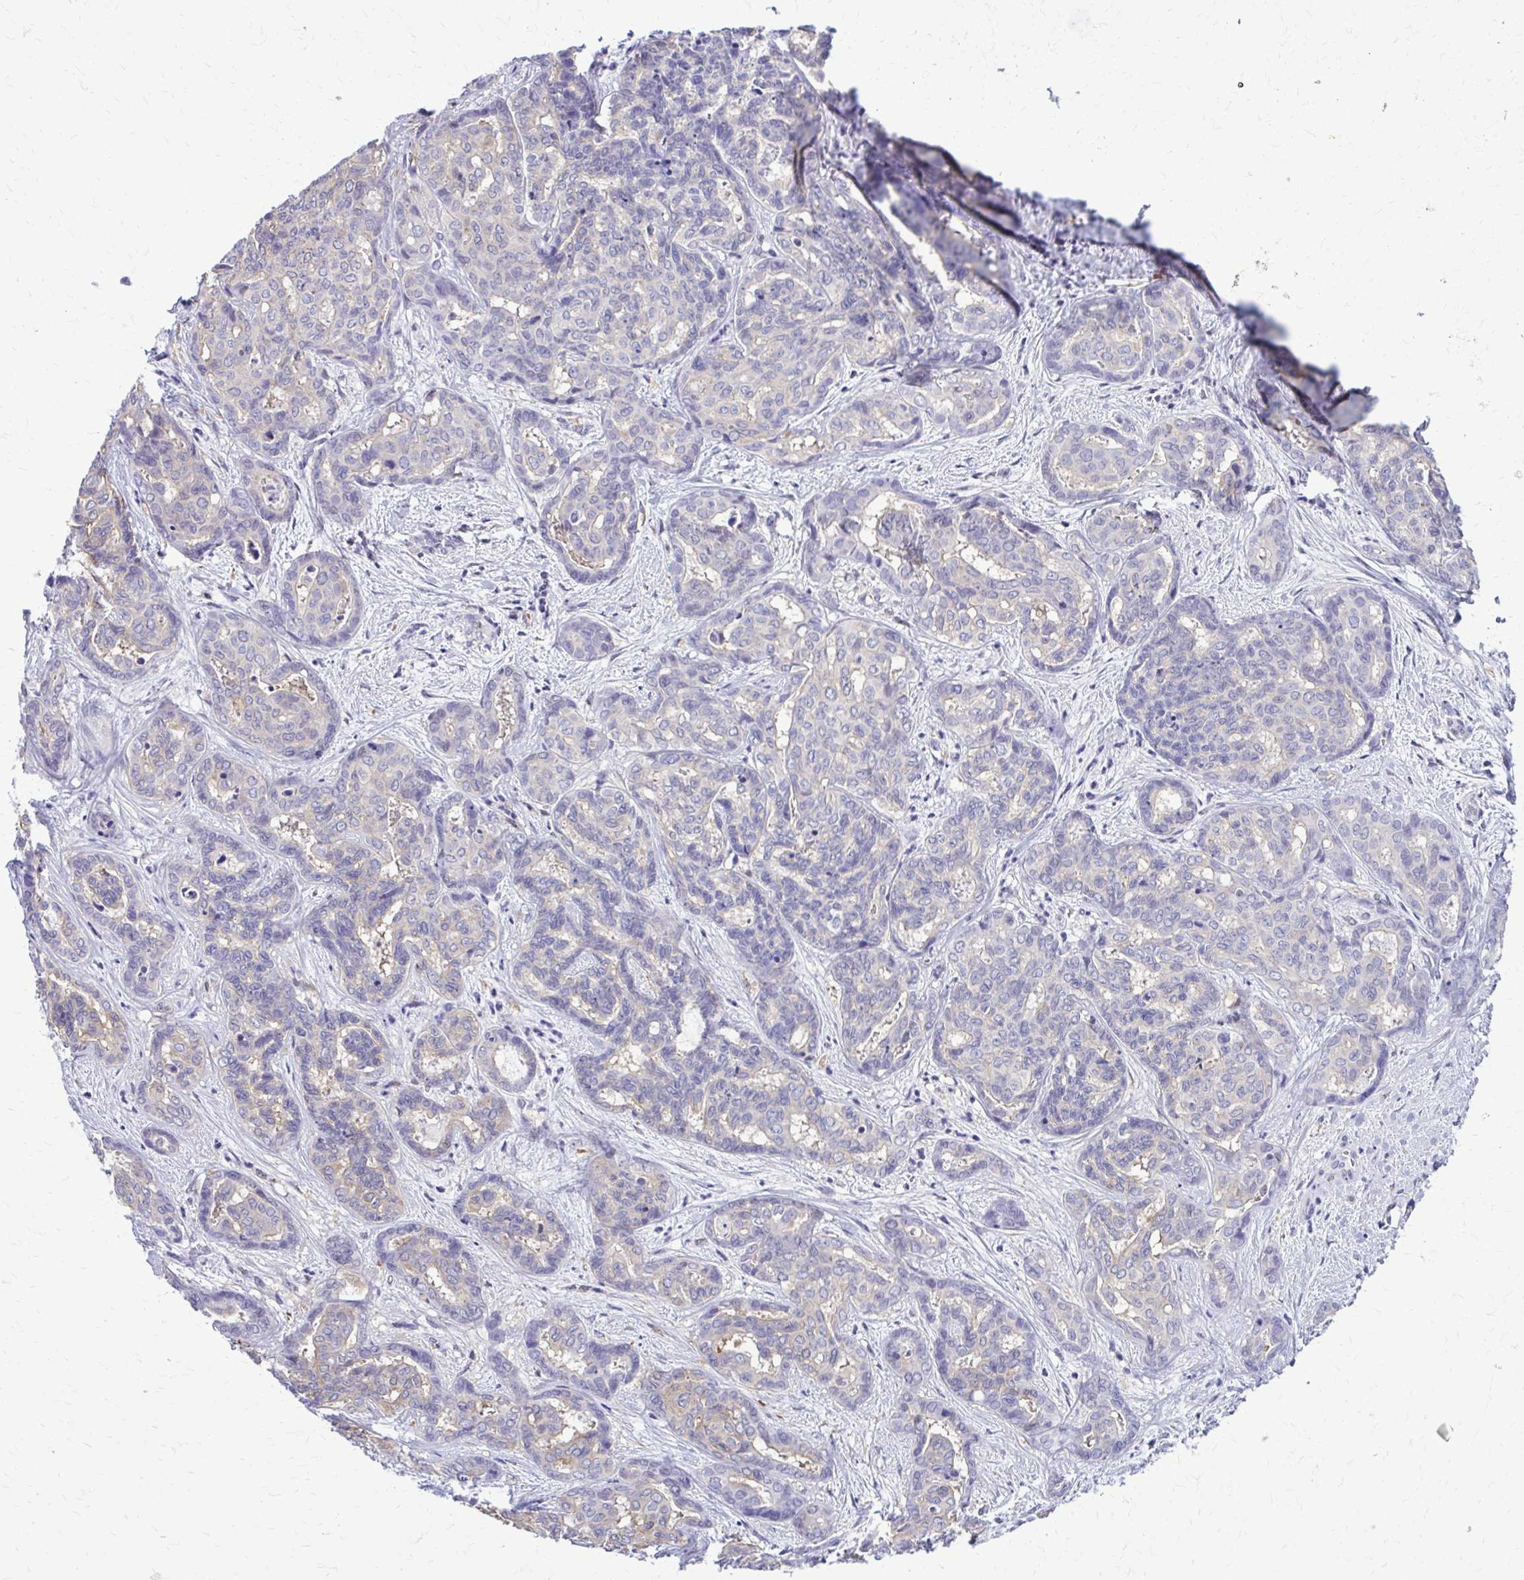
{"staining": {"intensity": "negative", "quantity": "none", "location": "none"}, "tissue": "liver cancer", "cell_type": "Tumor cells", "image_type": "cancer", "snomed": [{"axis": "morphology", "description": "Cholangiocarcinoma"}, {"axis": "topography", "description": "Liver"}], "caption": "Tumor cells are negative for protein expression in human liver cholangiocarcinoma.", "gene": "RASL11B", "patient": {"sex": "female", "age": 64}}